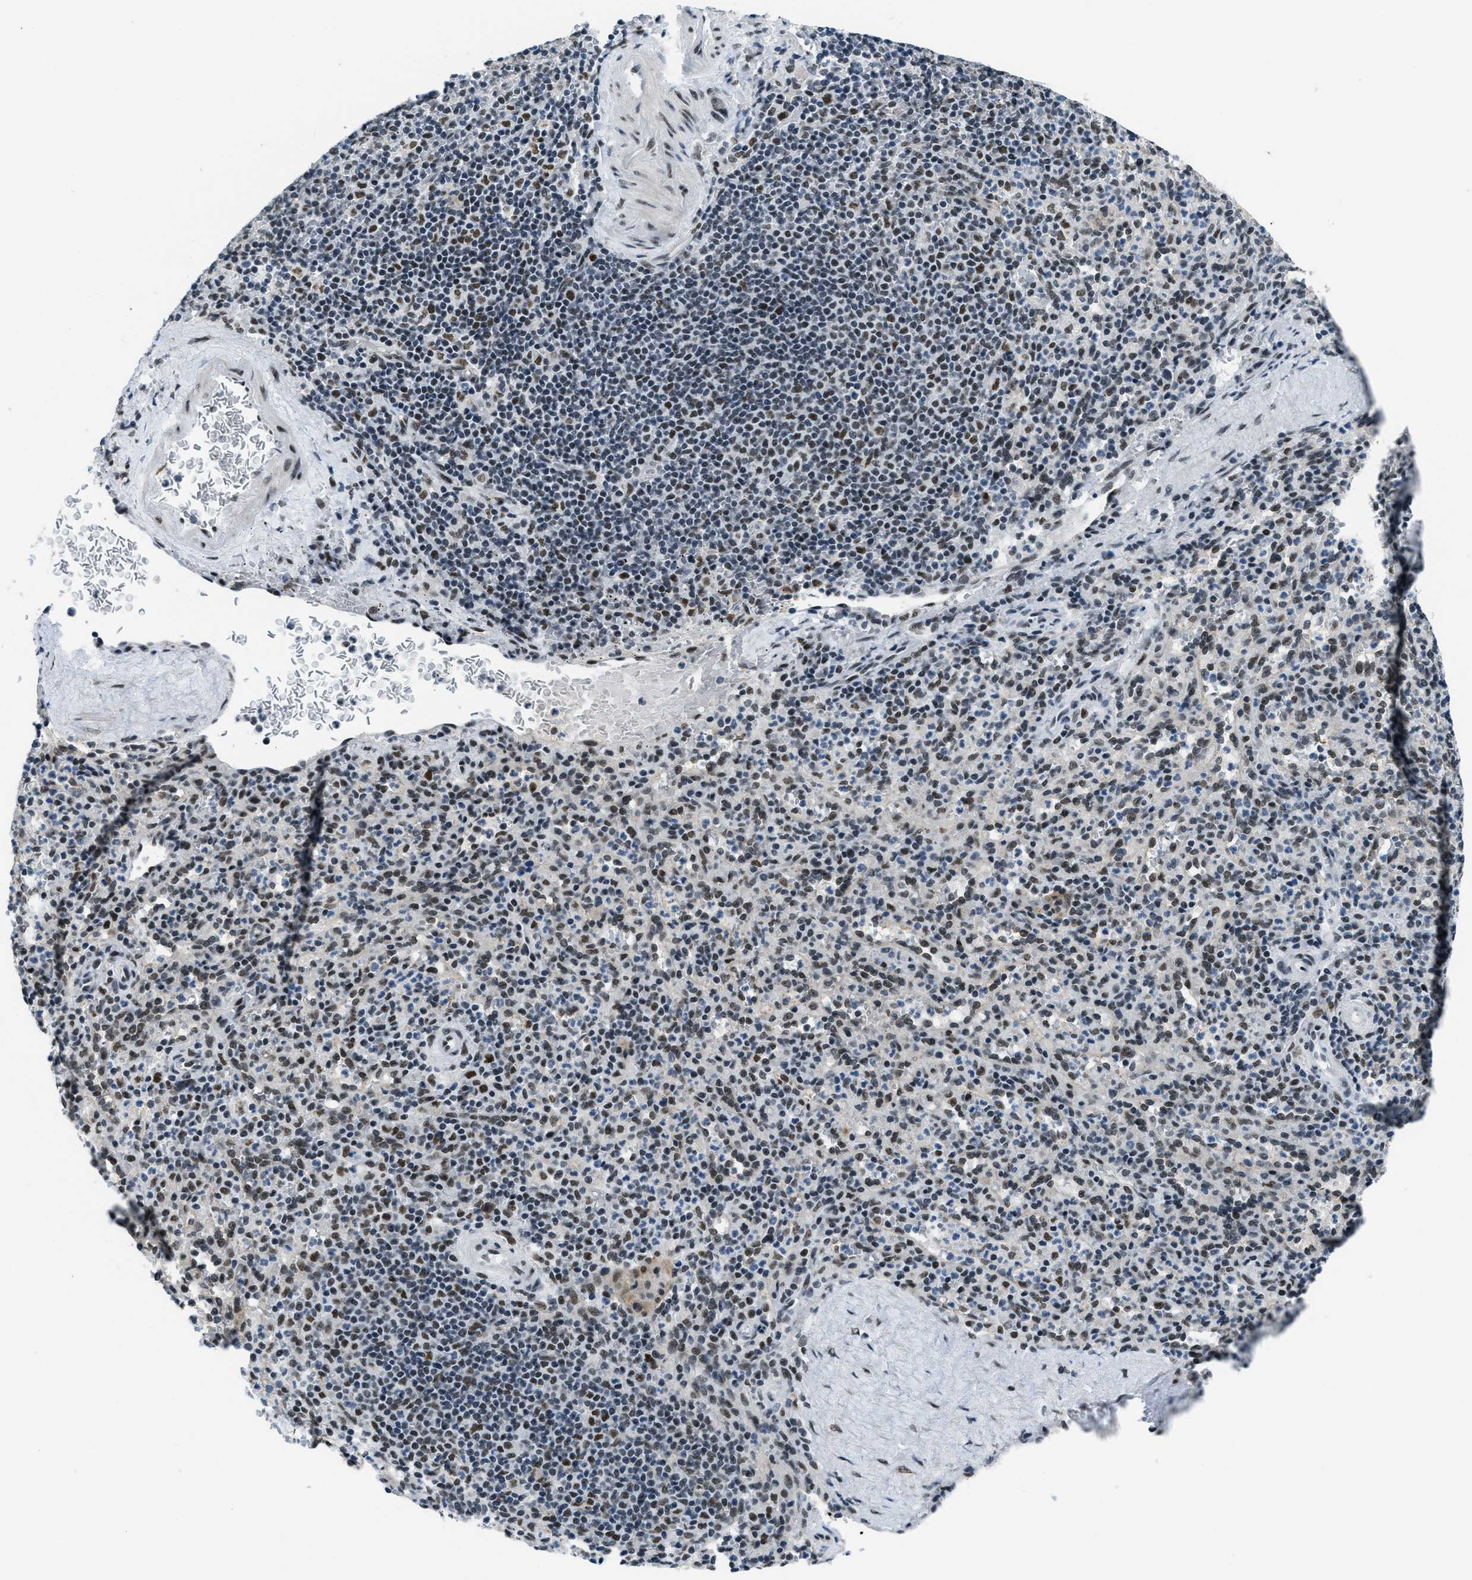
{"staining": {"intensity": "weak", "quantity": "25%-75%", "location": "nuclear"}, "tissue": "spleen", "cell_type": "Cells in red pulp", "image_type": "normal", "snomed": [{"axis": "morphology", "description": "Normal tissue, NOS"}, {"axis": "topography", "description": "Spleen"}], "caption": "Immunohistochemical staining of unremarkable spleen displays weak nuclear protein staining in approximately 25%-75% of cells in red pulp.", "gene": "GATAD2B", "patient": {"sex": "male", "age": 36}}